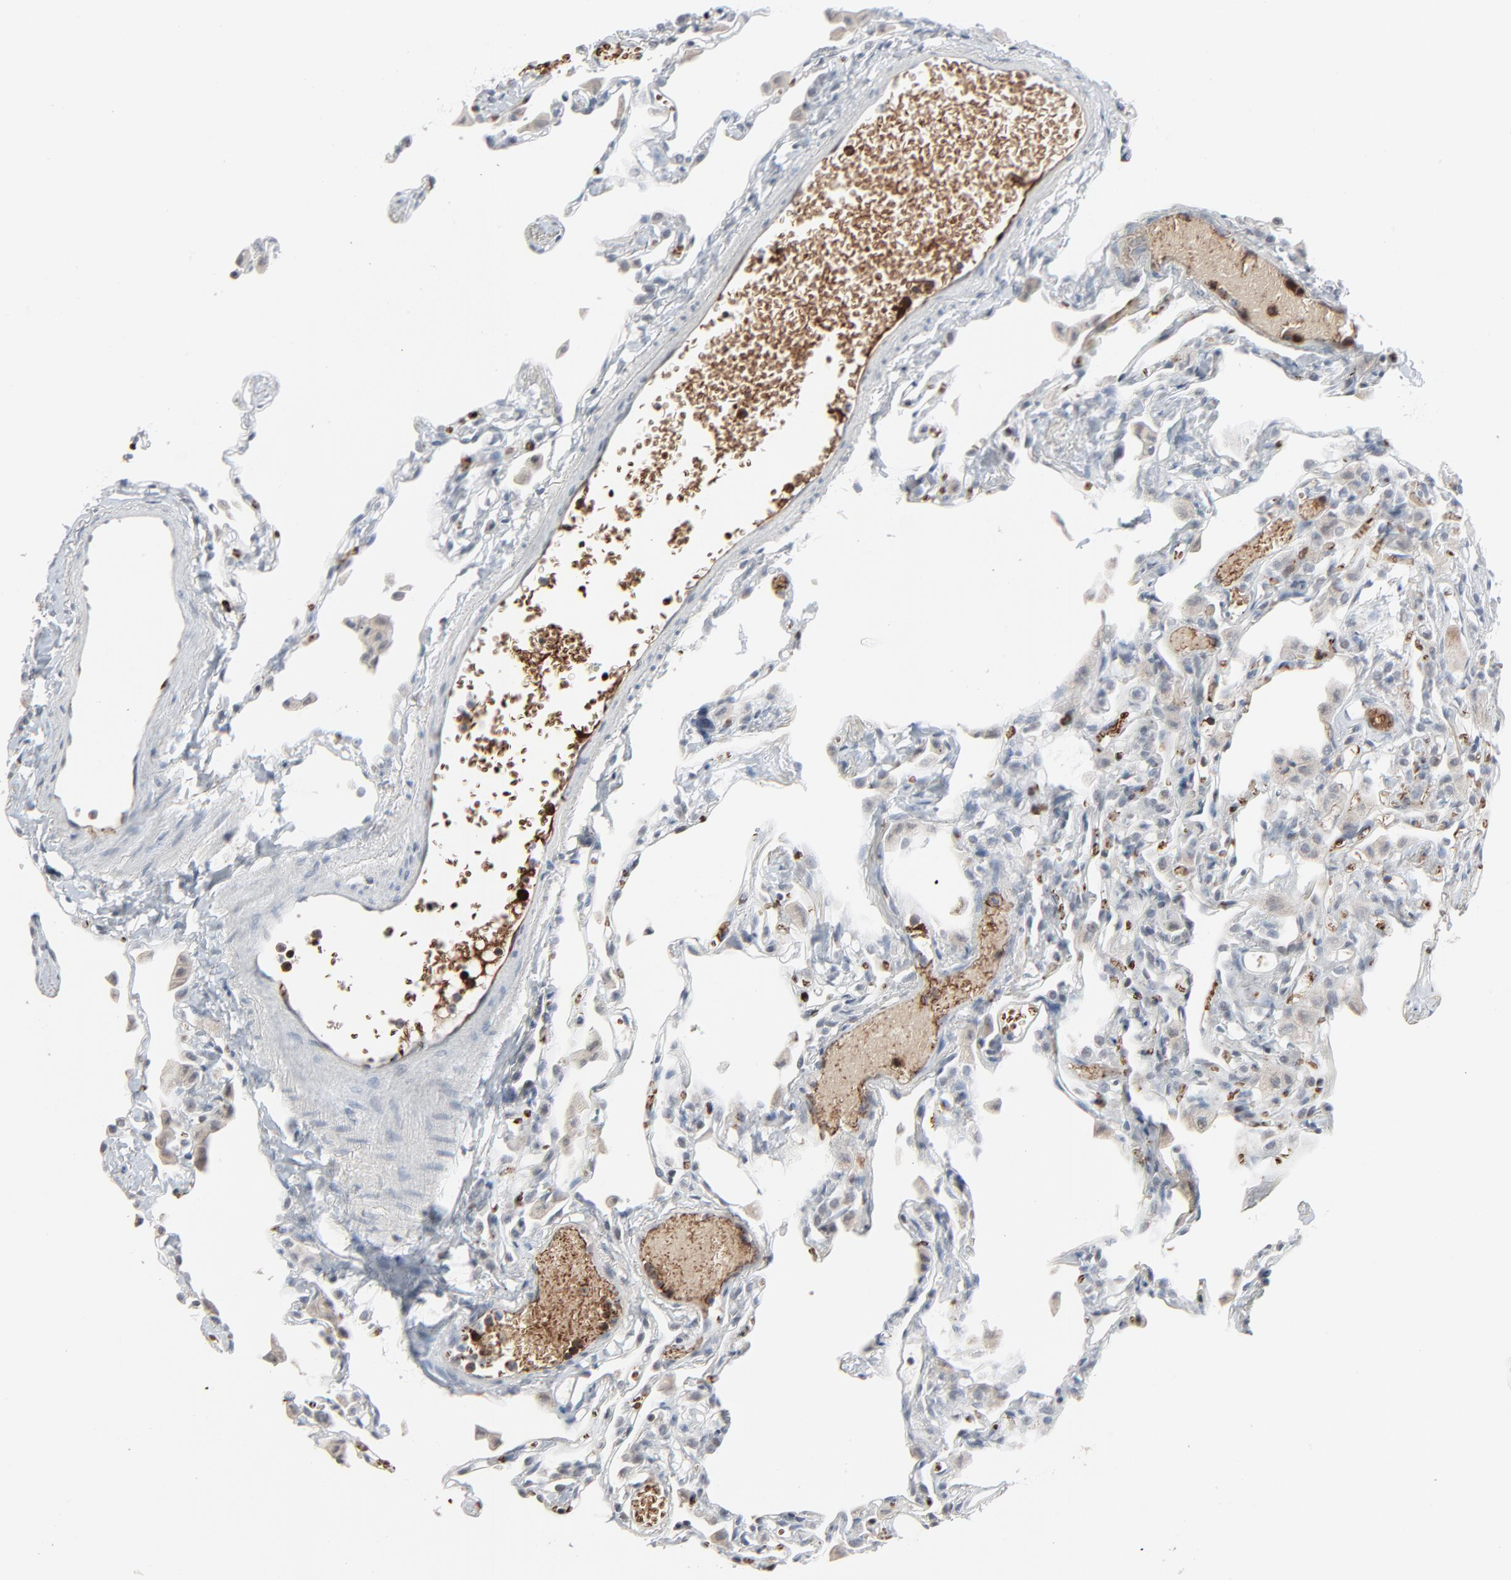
{"staining": {"intensity": "negative", "quantity": "none", "location": "none"}, "tissue": "lung", "cell_type": "Alveolar cells", "image_type": "normal", "snomed": [{"axis": "morphology", "description": "Normal tissue, NOS"}, {"axis": "topography", "description": "Lung"}], "caption": "Human lung stained for a protein using IHC shows no expression in alveolar cells.", "gene": "SAGE1", "patient": {"sex": "female", "age": 49}}